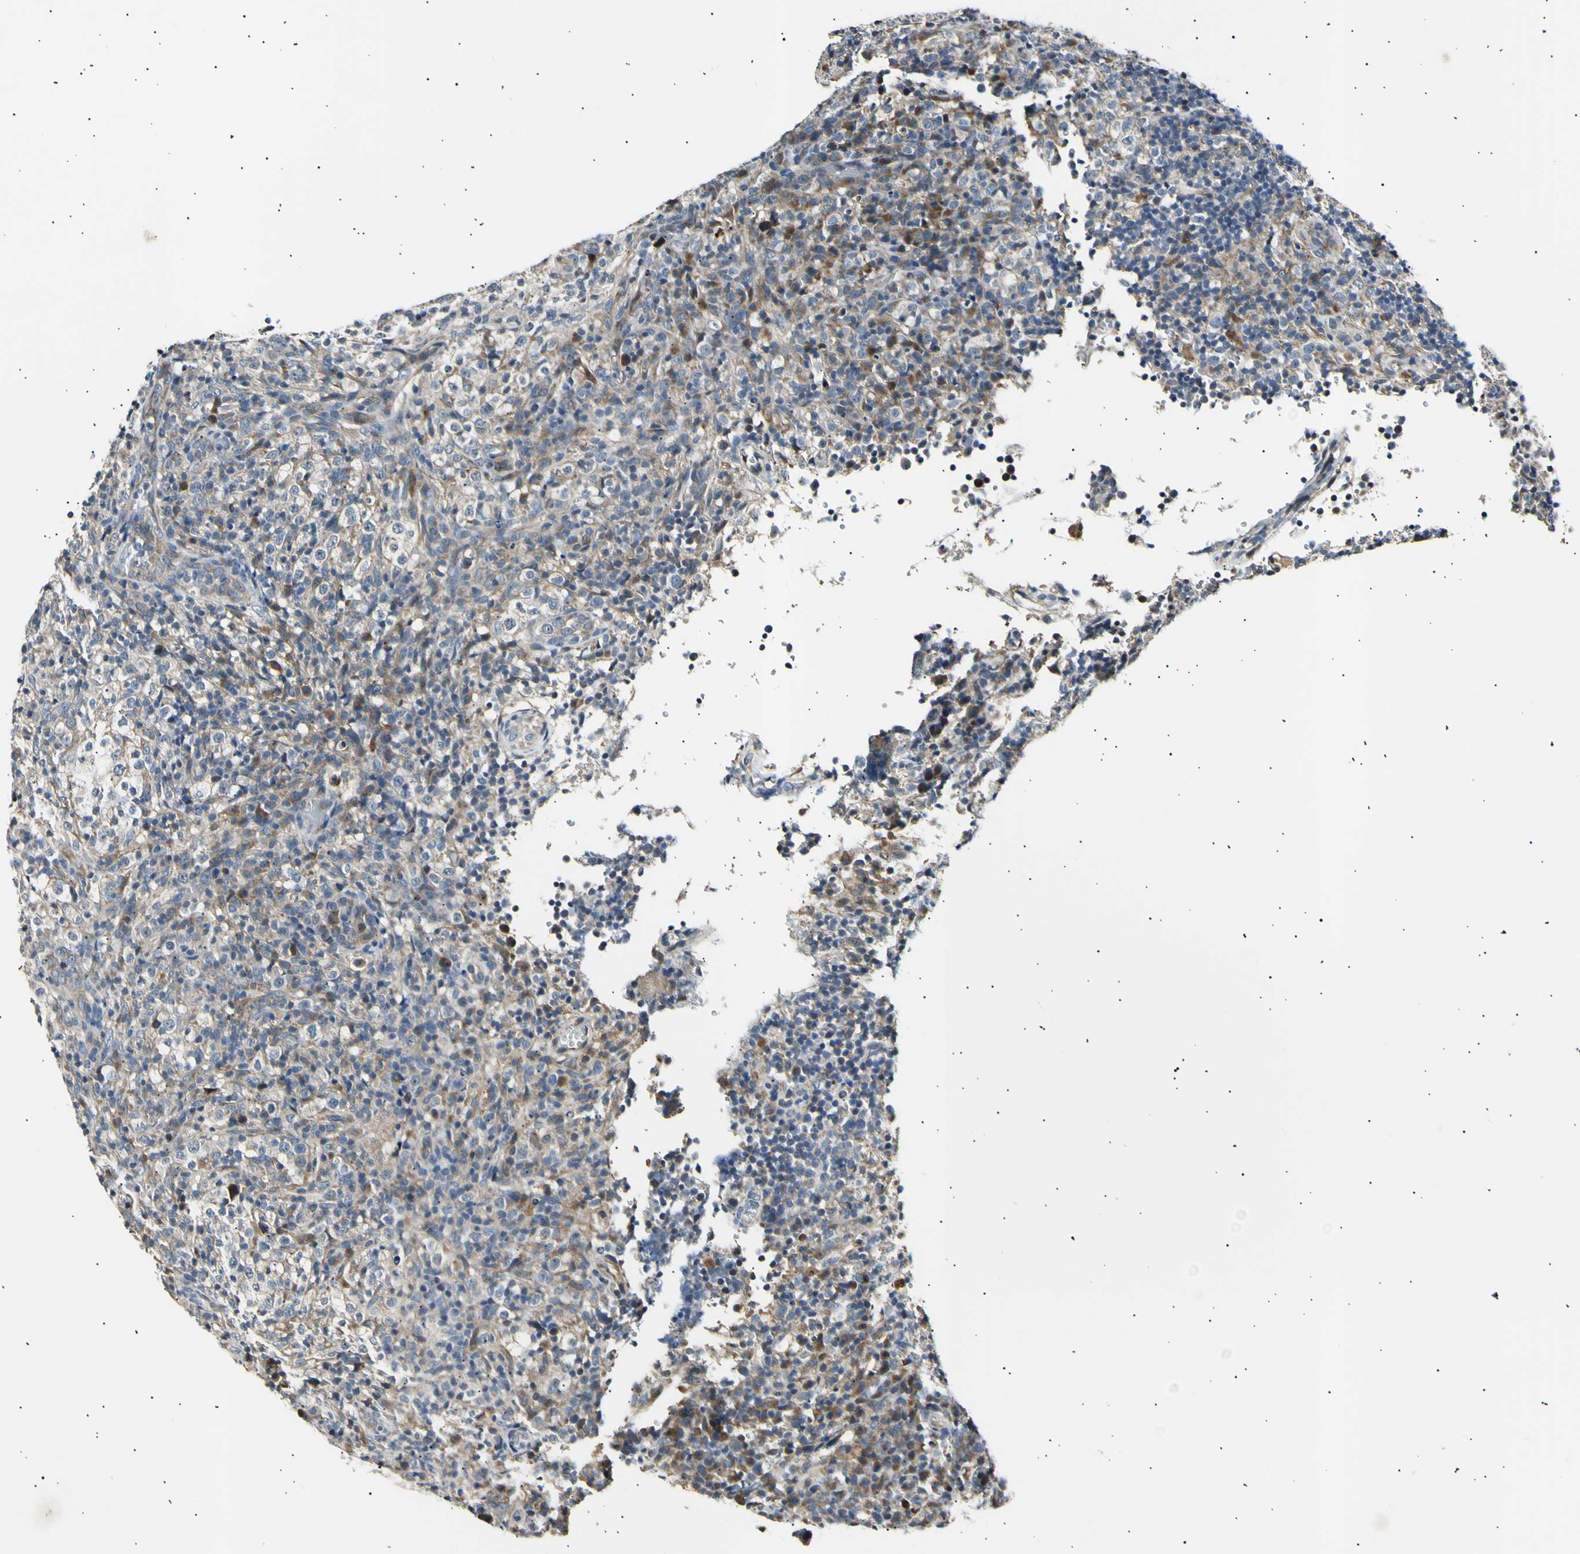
{"staining": {"intensity": "weak", "quantity": ">75%", "location": "nuclear"}, "tissue": "lymphoma", "cell_type": "Tumor cells", "image_type": "cancer", "snomed": [{"axis": "morphology", "description": "Malignant lymphoma, non-Hodgkin's type, High grade"}, {"axis": "topography", "description": "Lymph node"}], "caption": "Lymphoma stained with a protein marker reveals weak staining in tumor cells.", "gene": "ITGA6", "patient": {"sex": "female", "age": 76}}